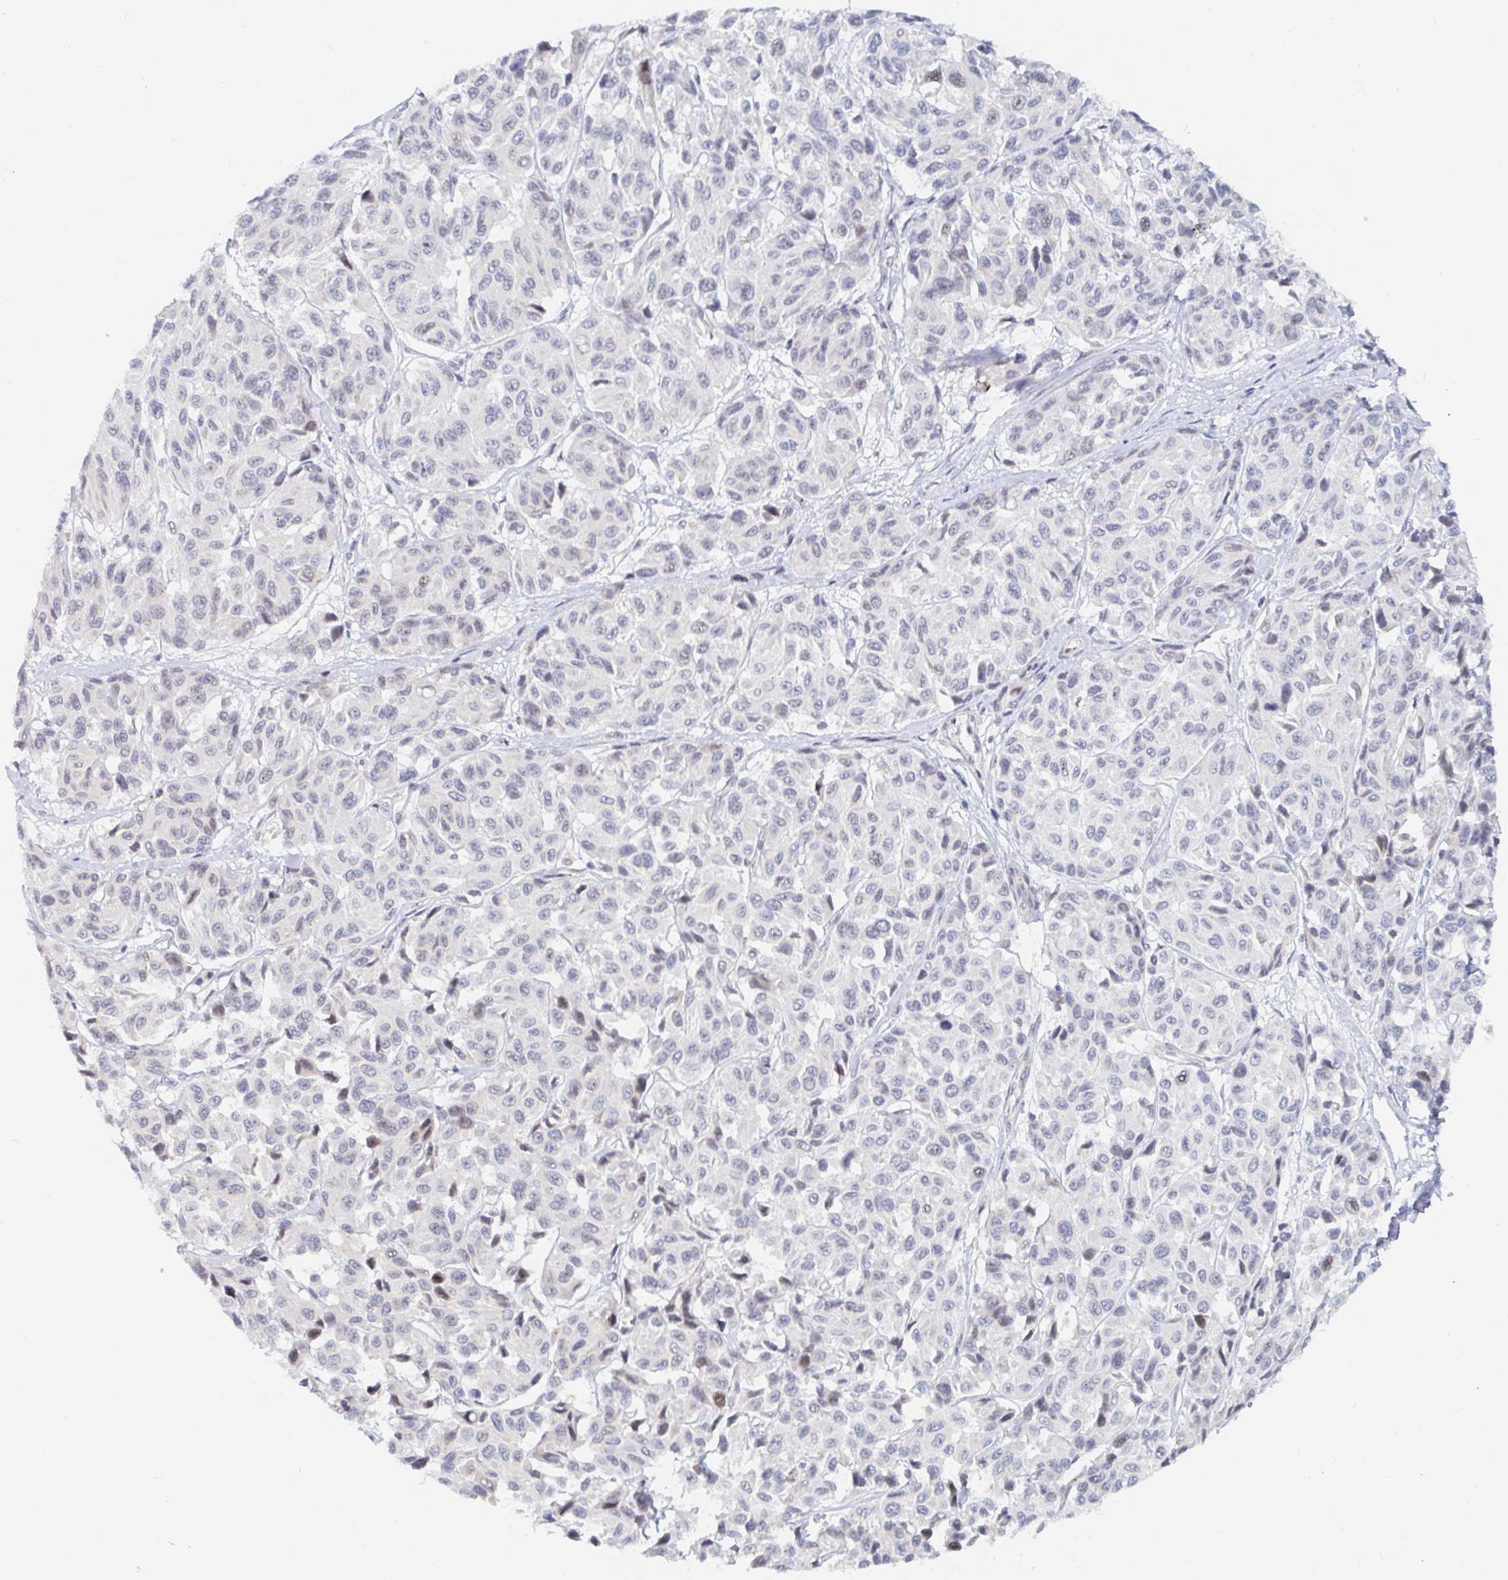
{"staining": {"intensity": "negative", "quantity": "none", "location": "none"}, "tissue": "melanoma", "cell_type": "Tumor cells", "image_type": "cancer", "snomed": [{"axis": "morphology", "description": "Malignant melanoma, NOS"}, {"axis": "topography", "description": "Skin"}], "caption": "Photomicrograph shows no significant protein staining in tumor cells of melanoma.", "gene": "CHD2", "patient": {"sex": "female", "age": 66}}